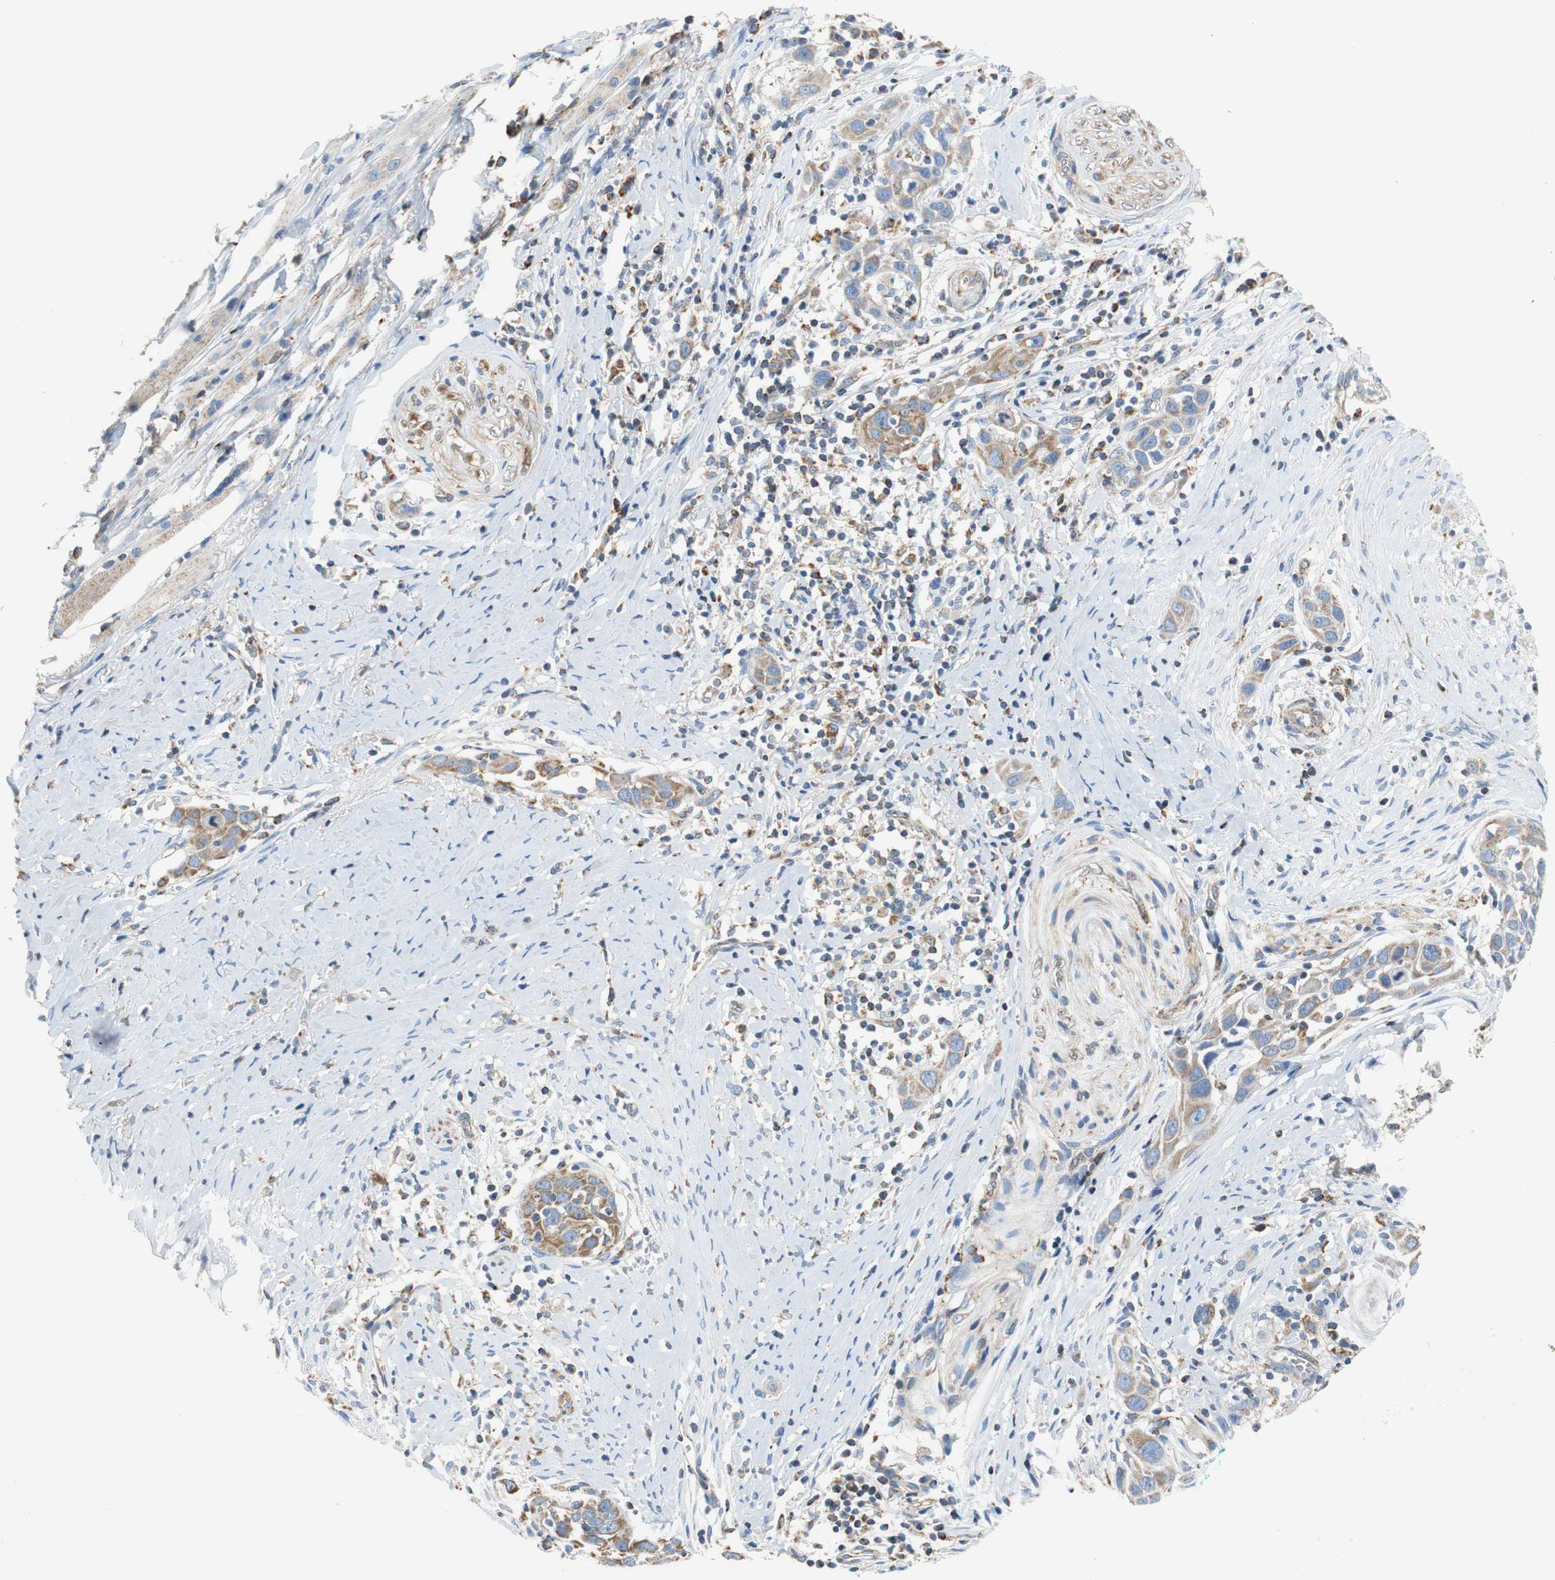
{"staining": {"intensity": "moderate", "quantity": ">75%", "location": "cytoplasmic/membranous"}, "tissue": "head and neck cancer", "cell_type": "Tumor cells", "image_type": "cancer", "snomed": [{"axis": "morphology", "description": "Normal tissue, NOS"}, {"axis": "morphology", "description": "Squamous cell carcinoma, NOS"}, {"axis": "topography", "description": "Oral tissue"}, {"axis": "topography", "description": "Head-Neck"}], "caption": "Approximately >75% of tumor cells in human head and neck cancer show moderate cytoplasmic/membranous protein staining as visualized by brown immunohistochemical staining.", "gene": "GSTK1", "patient": {"sex": "female", "age": 50}}